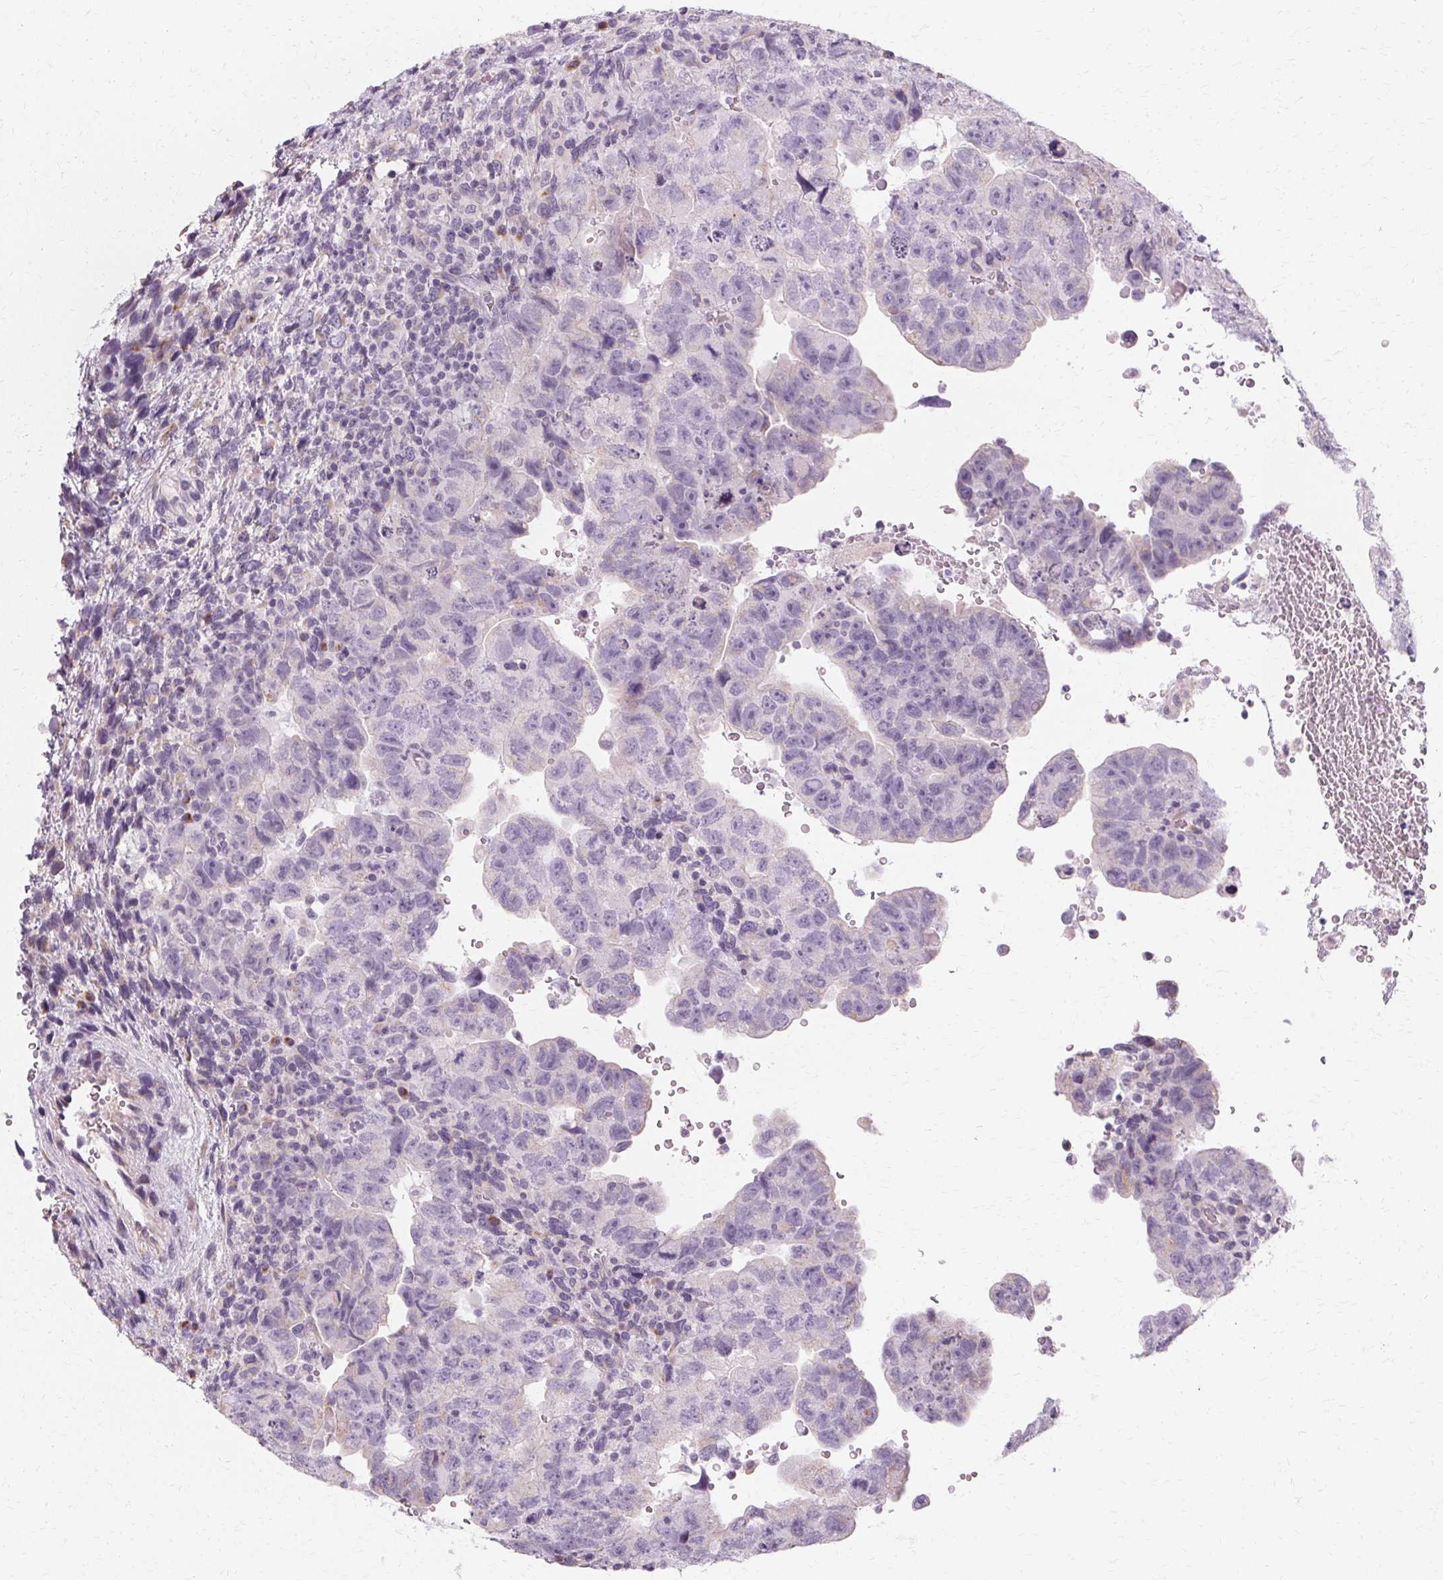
{"staining": {"intensity": "negative", "quantity": "none", "location": "none"}, "tissue": "testis cancer", "cell_type": "Tumor cells", "image_type": "cancer", "snomed": [{"axis": "morphology", "description": "Carcinoma, Embryonal, NOS"}, {"axis": "topography", "description": "Testis"}], "caption": "Tumor cells are negative for brown protein staining in testis cancer (embryonal carcinoma).", "gene": "FCRL3", "patient": {"sex": "male", "age": 24}}